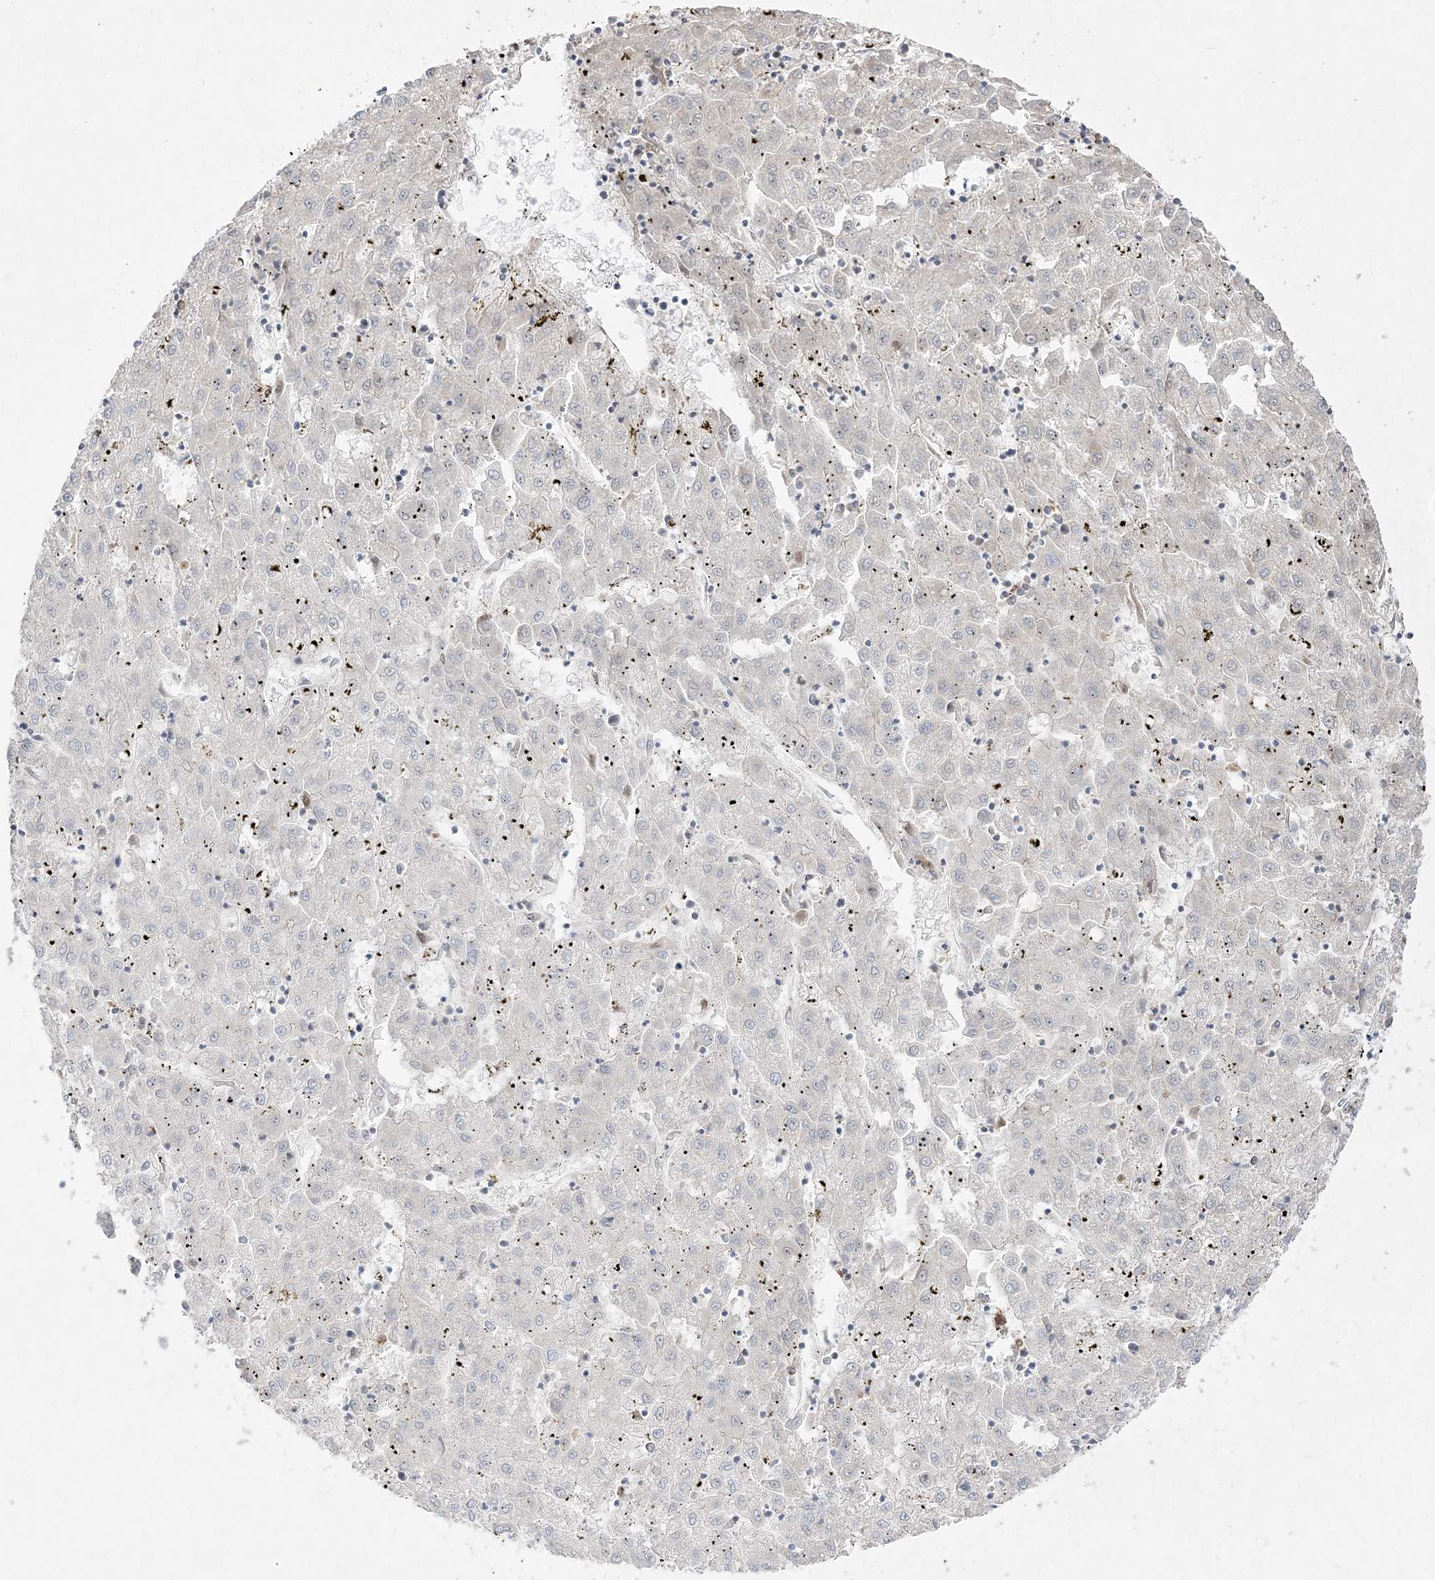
{"staining": {"intensity": "negative", "quantity": "none", "location": "none"}, "tissue": "liver cancer", "cell_type": "Tumor cells", "image_type": "cancer", "snomed": [{"axis": "morphology", "description": "Carcinoma, Hepatocellular, NOS"}, {"axis": "topography", "description": "Liver"}], "caption": "Immunohistochemistry histopathology image of neoplastic tissue: liver cancer stained with DAB displays no significant protein staining in tumor cells.", "gene": "CLNK", "patient": {"sex": "male", "age": 72}}